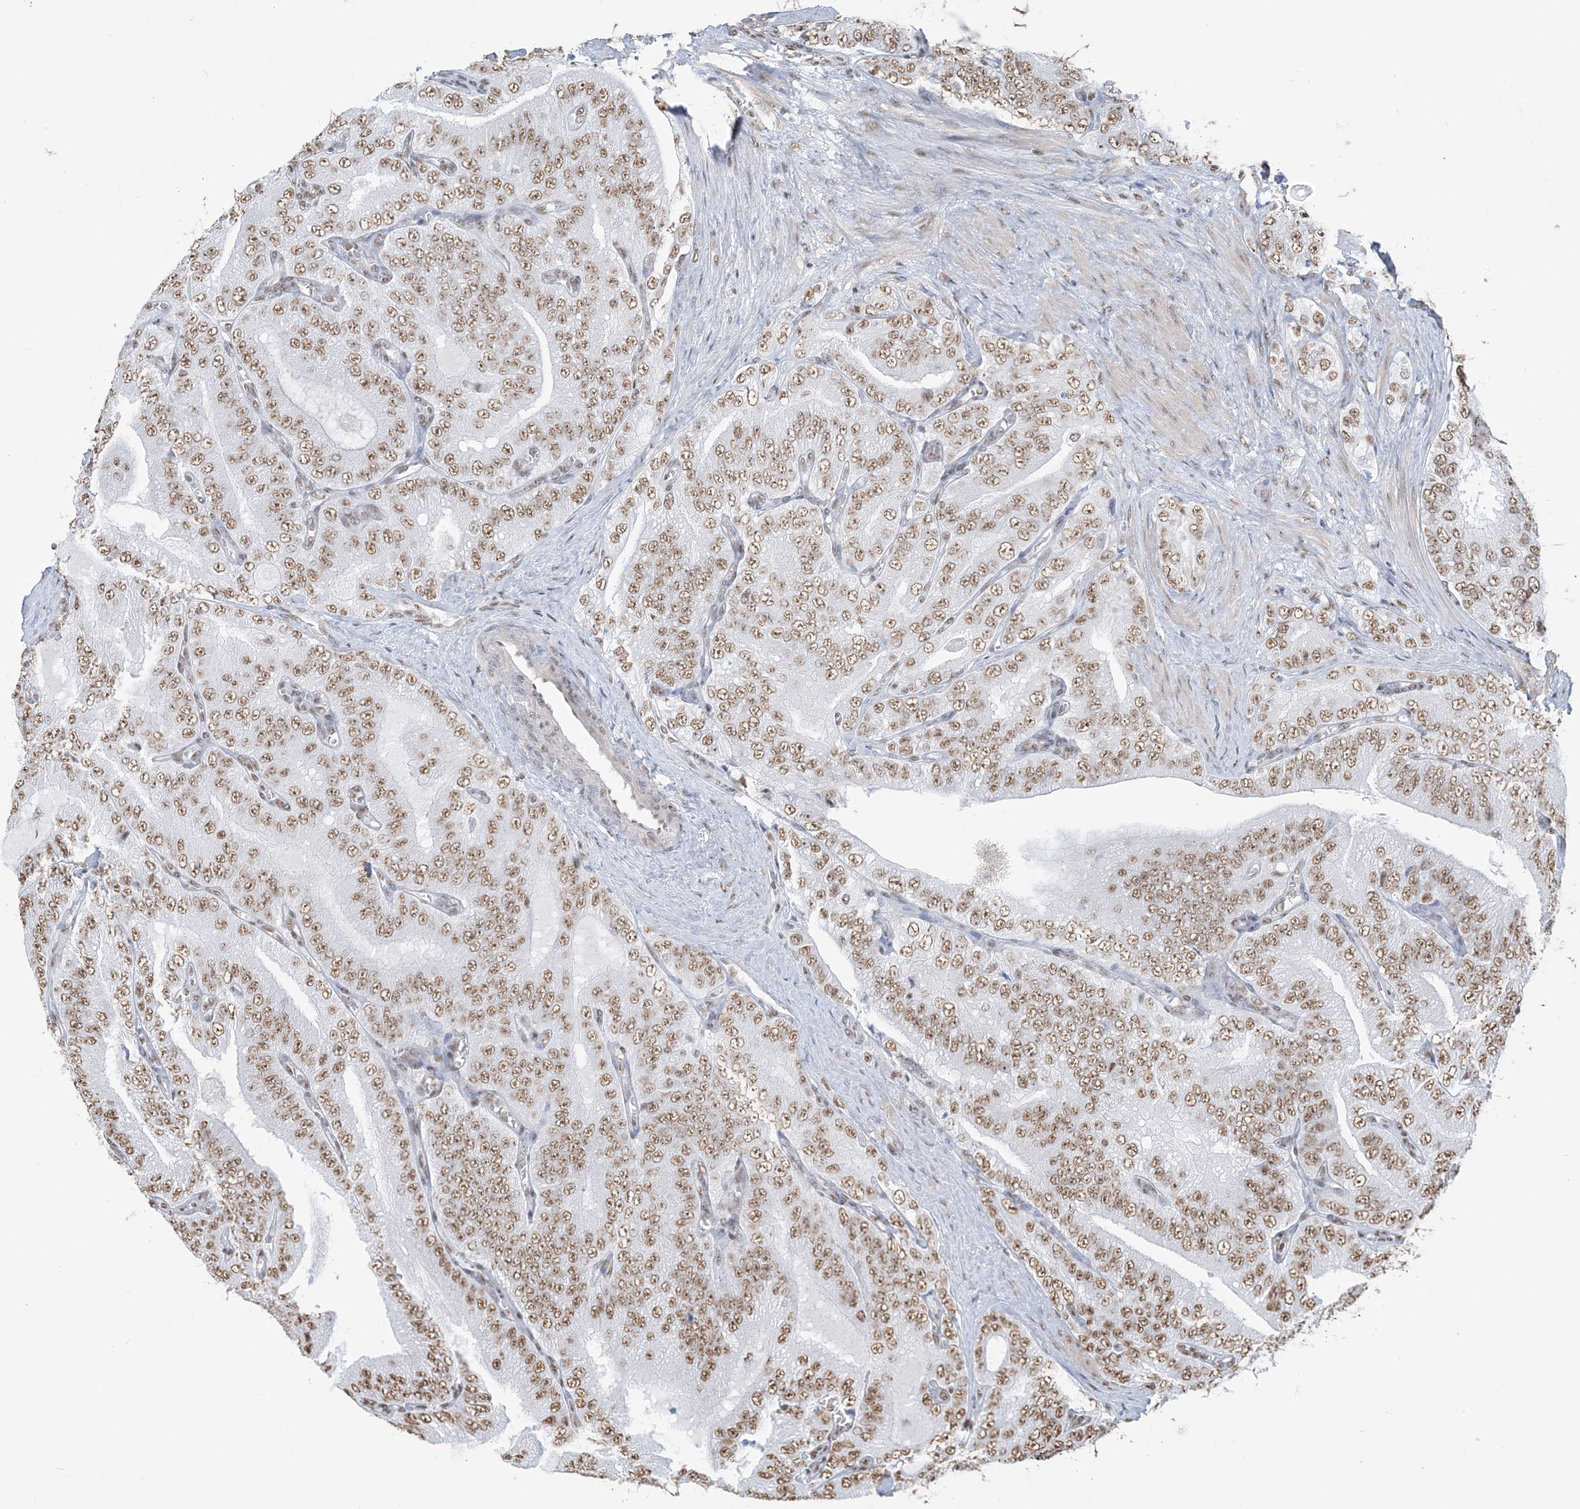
{"staining": {"intensity": "moderate", "quantity": ">75%", "location": "nuclear"}, "tissue": "prostate cancer", "cell_type": "Tumor cells", "image_type": "cancer", "snomed": [{"axis": "morphology", "description": "Adenocarcinoma, High grade"}, {"axis": "topography", "description": "Prostate"}], "caption": "Prostate cancer stained with a brown dye displays moderate nuclear positive positivity in about >75% of tumor cells.", "gene": "ZNF792", "patient": {"sex": "male", "age": 58}}